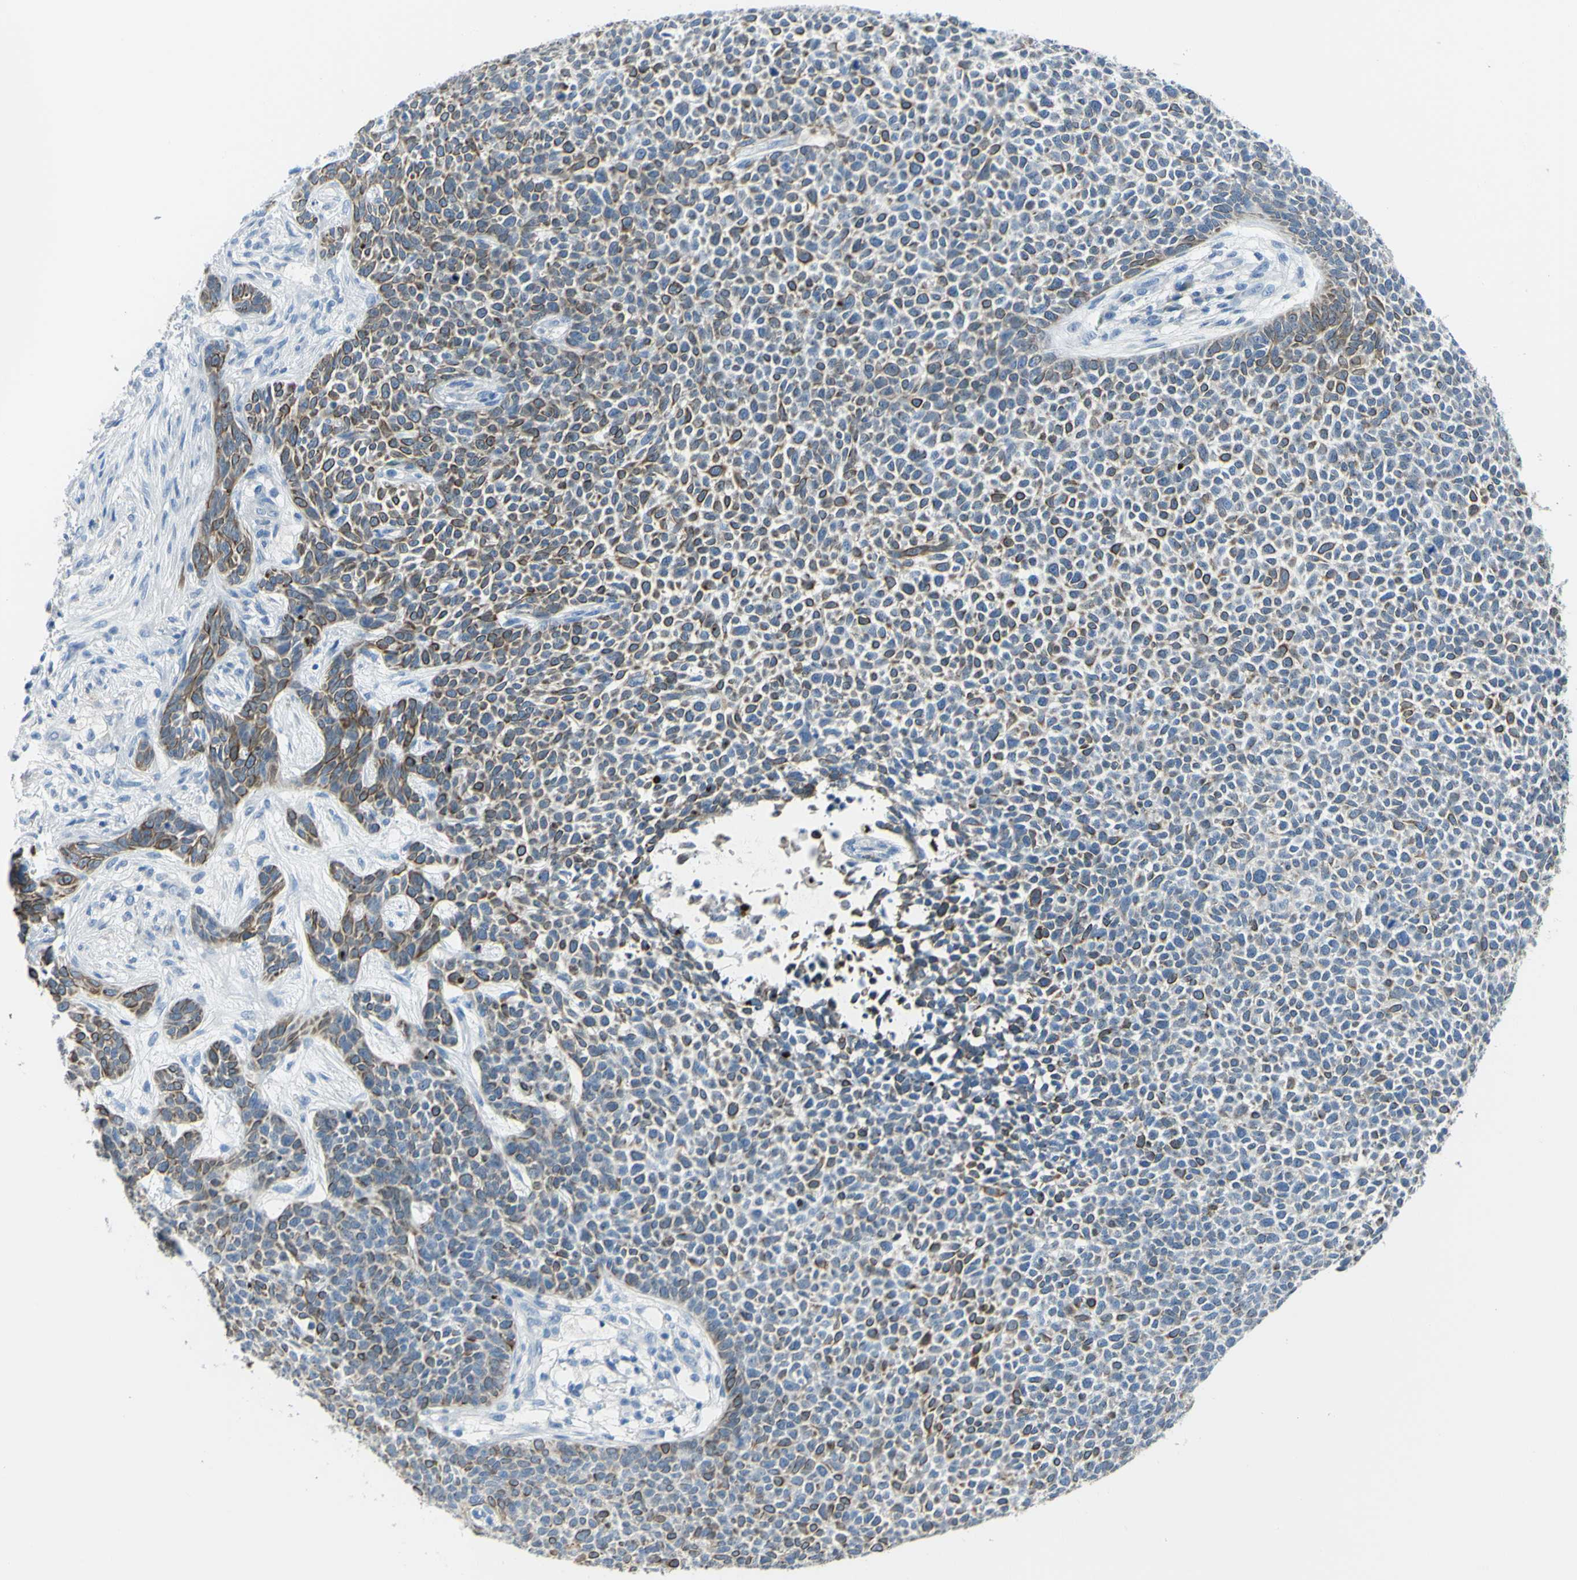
{"staining": {"intensity": "moderate", "quantity": "25%-75%", "location": "cytoplasmic/membranous"}, "tissue": "skin cancer", "cell_type": "Tumor cells", "image_type": "cancer", "snomed": [{"axis": "morphology", "description": "Basal cell carcinoma"}, {"axis": "topography", "description": "Skin"}], "caption": "Approximately 25%-75% of tumor cells in human skin basal cell carcinoma show moderate cytoplasmic/membranous protein positivity as visualized by brown immunohistochemical staining.", "gene": "ZNF557", "patient": {"sex": "female", "age": 84}}